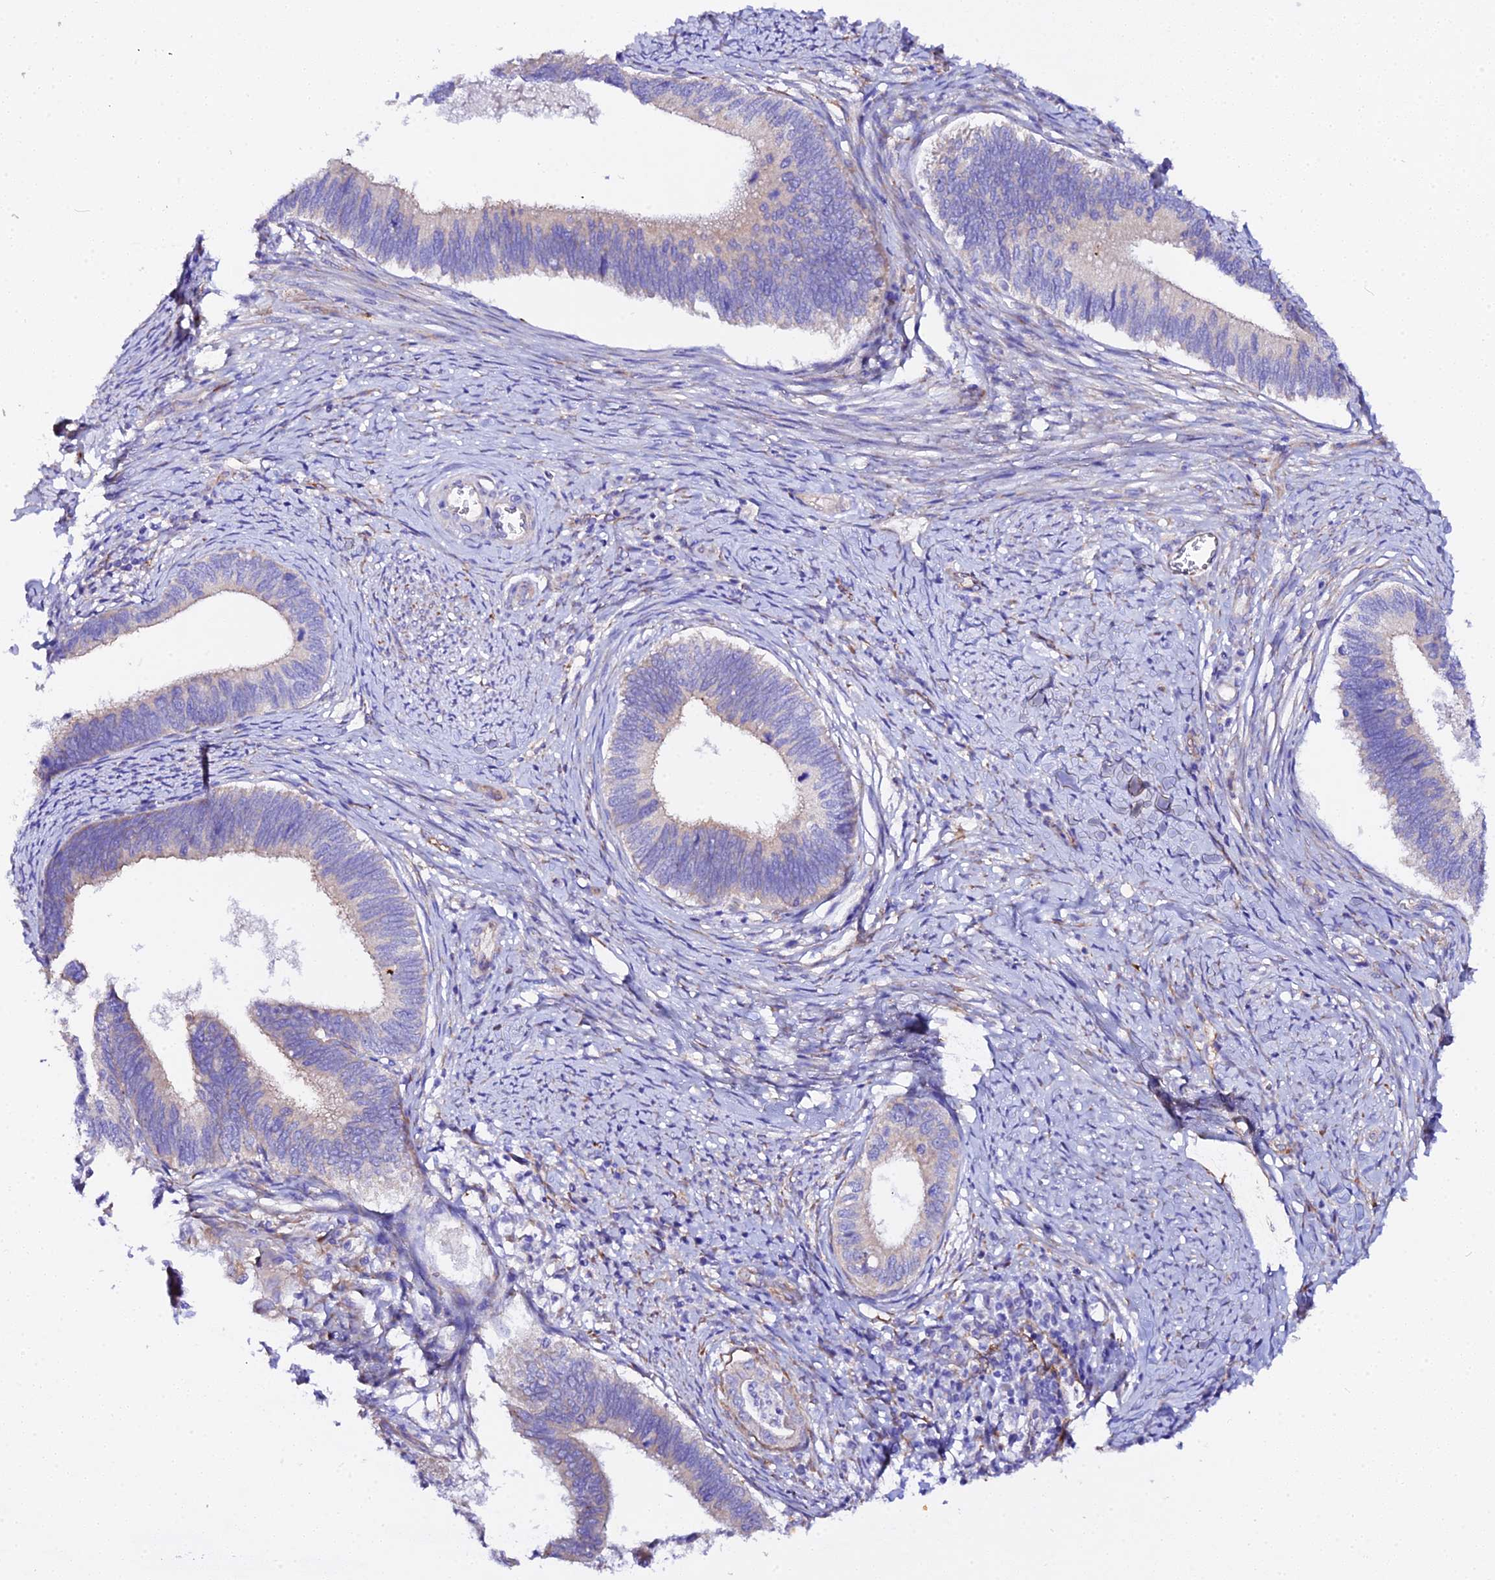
{"staining": {"intensity": "weak", "quantity": "25%-75%", "location": "cytoplasmic/membranous"}, "tissue": "cervical cancer", "cell_type": "Tumor cells", "image_type": "cancer", "snomed": [{"axis": "morphology", "description": "Adenocarcinoma, NOS"}, {"axis": "topography", "description": "Cervix"}], "caption": "Protein expression analysis of human cervical cancer (adenocarcinoma) reveals weak cytoplasmic/membranous expression in approximately 25%-75% of tumor cells.", "gene": "CFAP45", "patient": {"sex": "female", "age": 42}}